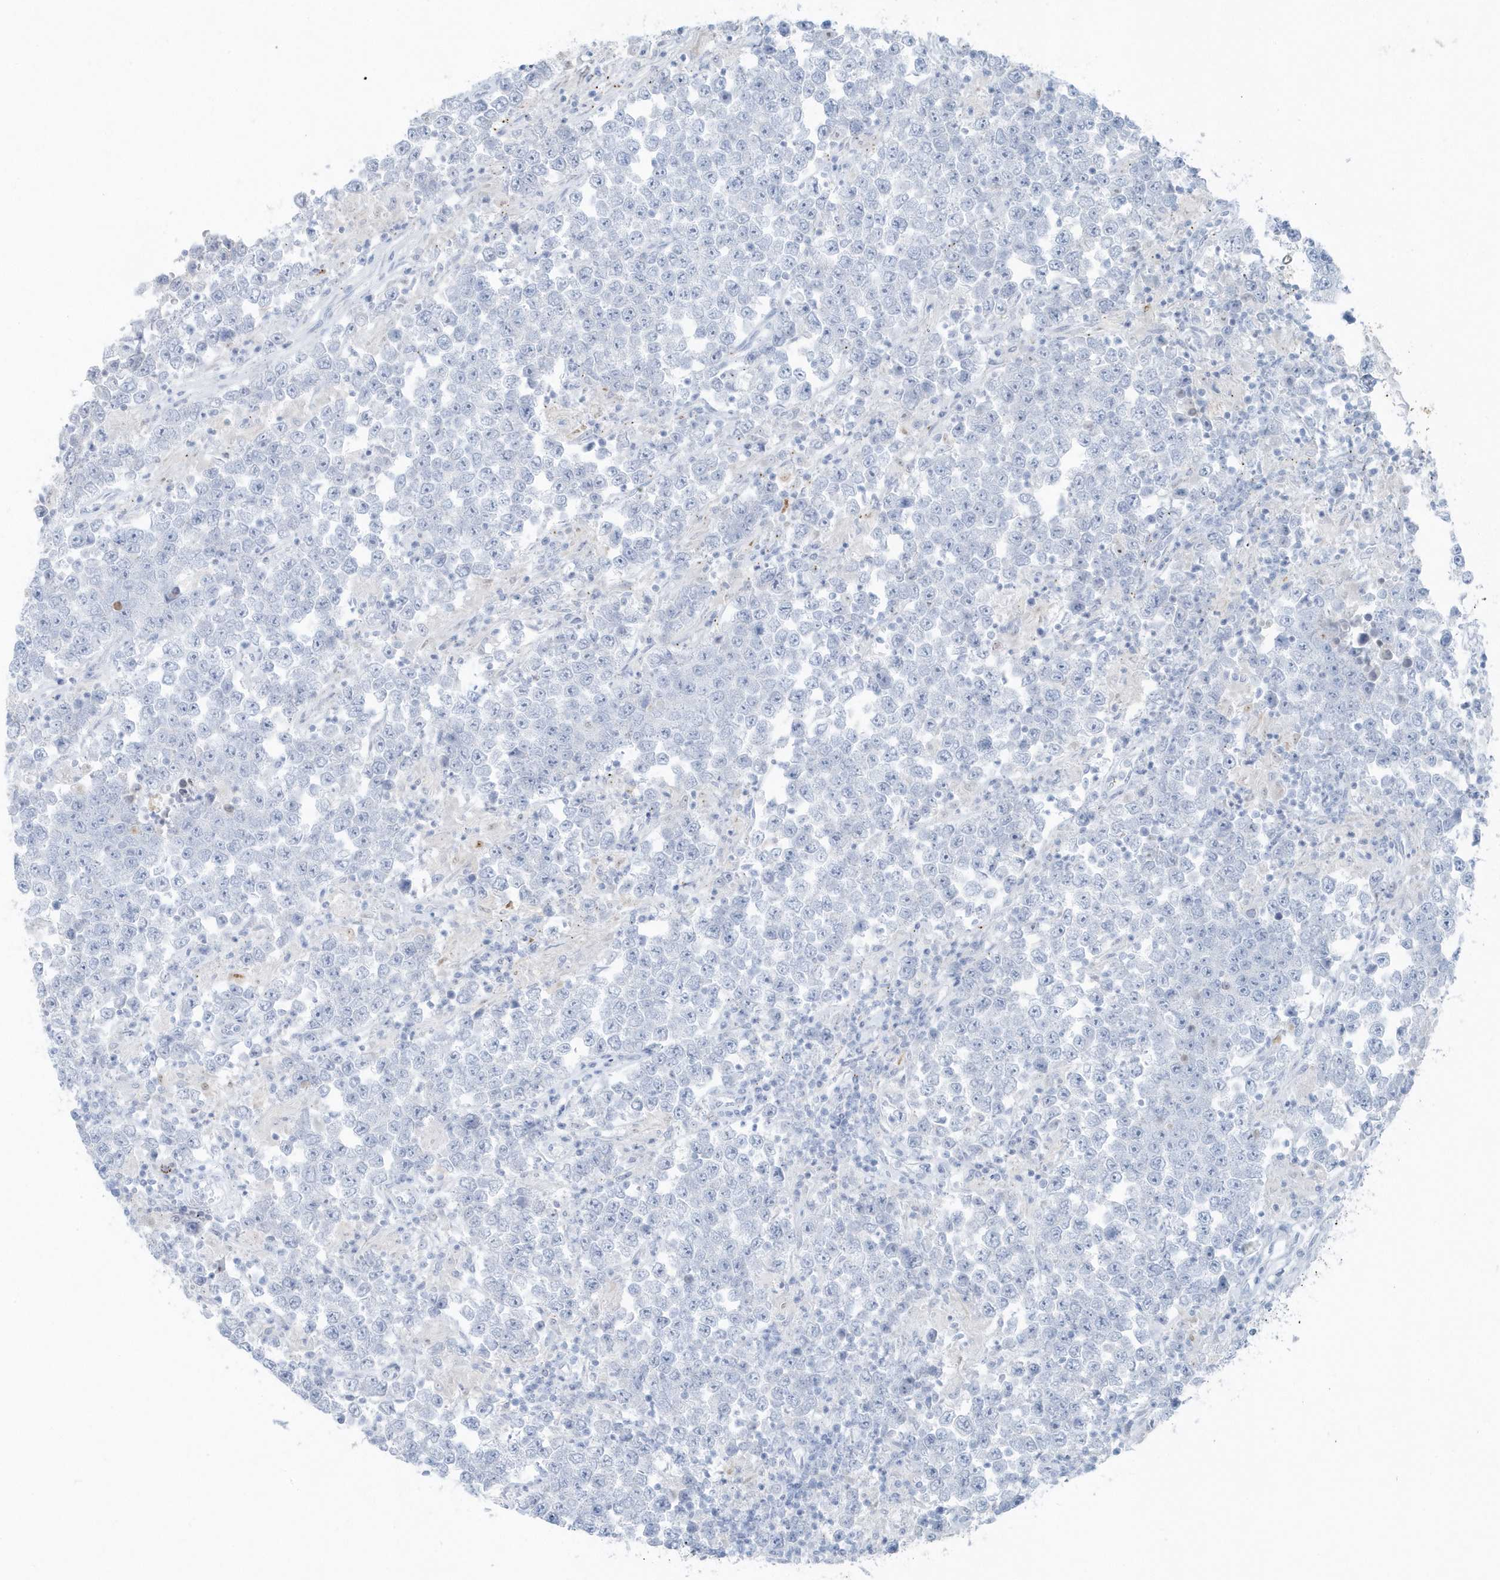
{"staining": {"intensity": "negative", "quantity": "none", "location": "none"}, "tissue": "testis cancer", "cell_type": "Tumor cells", "image_type": "cancer", "snomed": [{"axis": "morphology", "description": "Normal tissue, NOS"}, {"axis": "morphology", "description": "Urothelial carcinoma, High grade"}, {"axis": "morphology", "description": "Seminoma, NOS"}, {"axis": "morphology", "description": "Carcinoma, Embryonal, NOS"}, {"axis": "topography", "description": "Urinary bladder"}, {"axis": "topography", "description": "Testis"}], "caption": "A high-resolution micrograph shows immunohistochemistry staining of testis cancer (urothelial carcinoma (high-grade)), which shows no significant expression in tumor cells.", "gene": "FAM98A", "patient": {"sex": "male", "age": 41}}